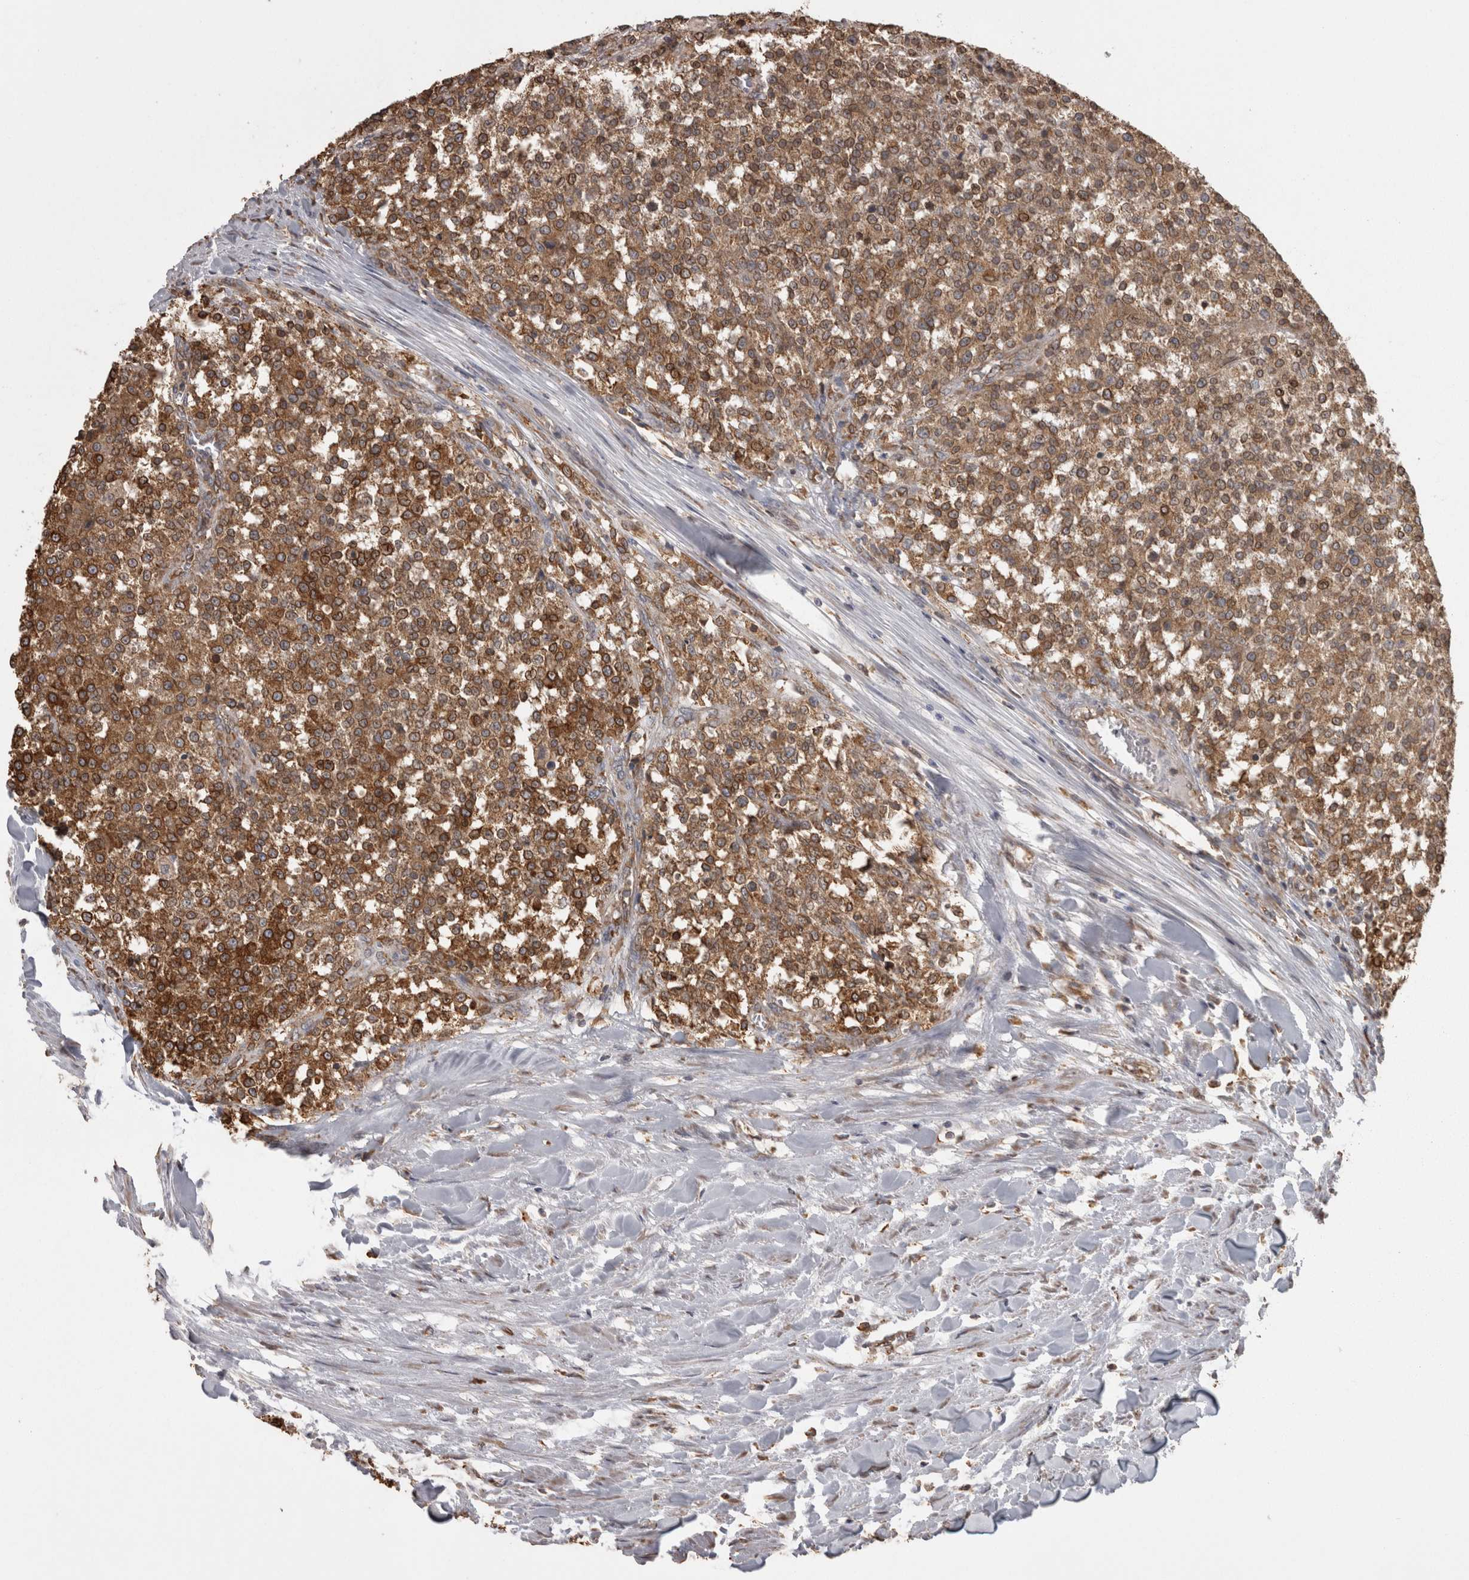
{"staining": {"intensity": "strong", "quantity": ">75%", "location": "cytoplasmic/membranous"}, "tissue": "testis cancer", "cell_type": "Tumor cells", "image_type": "cancer", "snomed": [{"axis": "morphology", "description": "Seminoma, NOS"}, {"axis": "topography", "description": "Testis"}], "caption": "Protein positivity by IHC reveals strong cytoplasmic/membranous positivity in about >75% of tumor cells in testis cancer.", "gene": "PON2", "patient": {"sex": "male", "age": 59}}